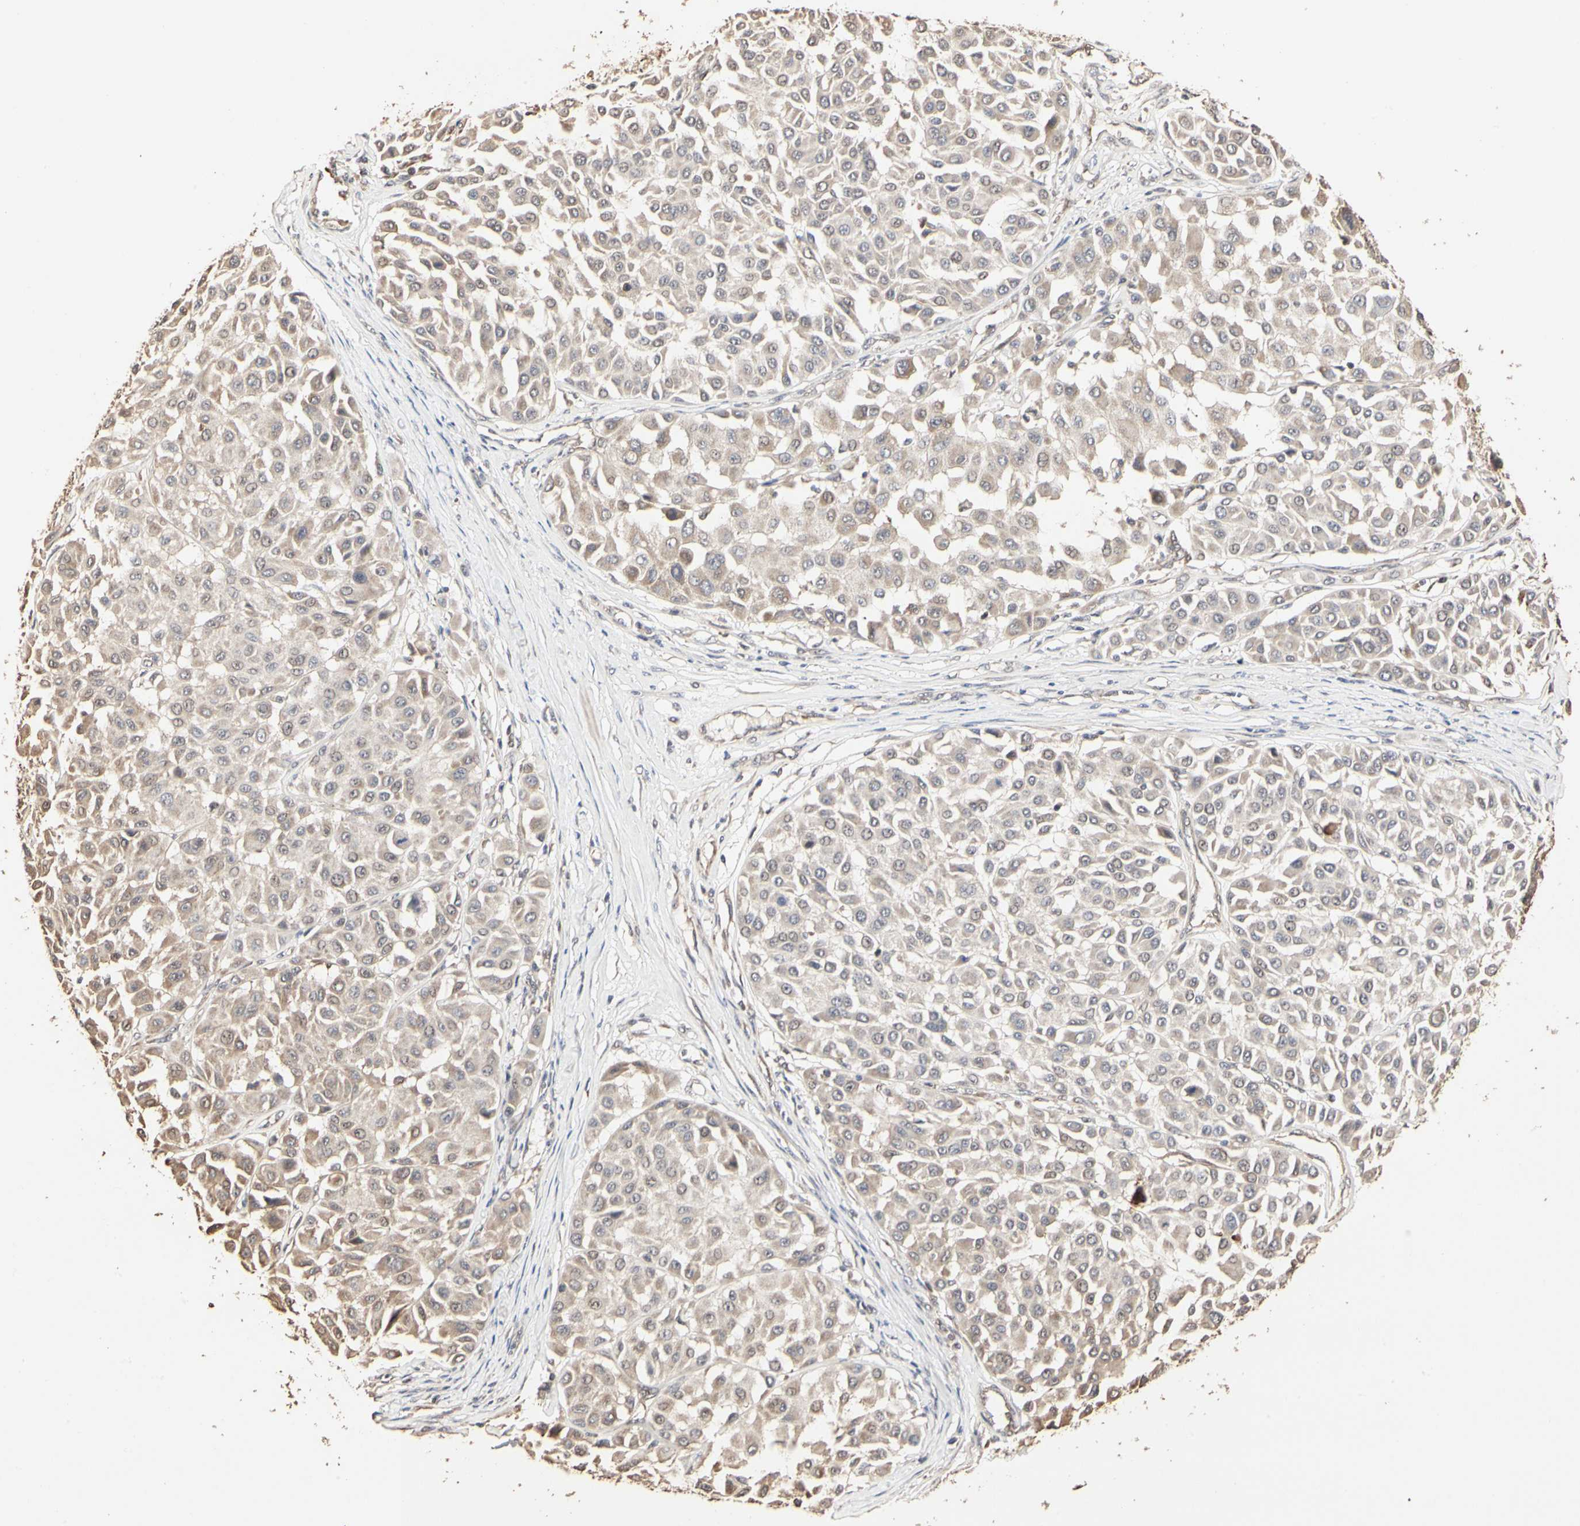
{"staining": {"intensity": "weak", "quantity": ">75%", "location": "cytoplasmic/membranous"}, "tissue": "melanoma", "cell_type": "Tumor cells", "image_type": "cancer", "snomed": [{"axis": "morphology", "description": "Malignant melanoma, Metastatic site"}, {"axis": "topography", "description": "Soft tissue"}], "caption": "High-power microscopy captured an IHC image of malignant melanoma (metastatic site), revealing weak cytoplasmic/membranous expression in about >75% of tumor cells.", "gene": "TAOK1", "patient": {"sex": "male", "age": 41}}